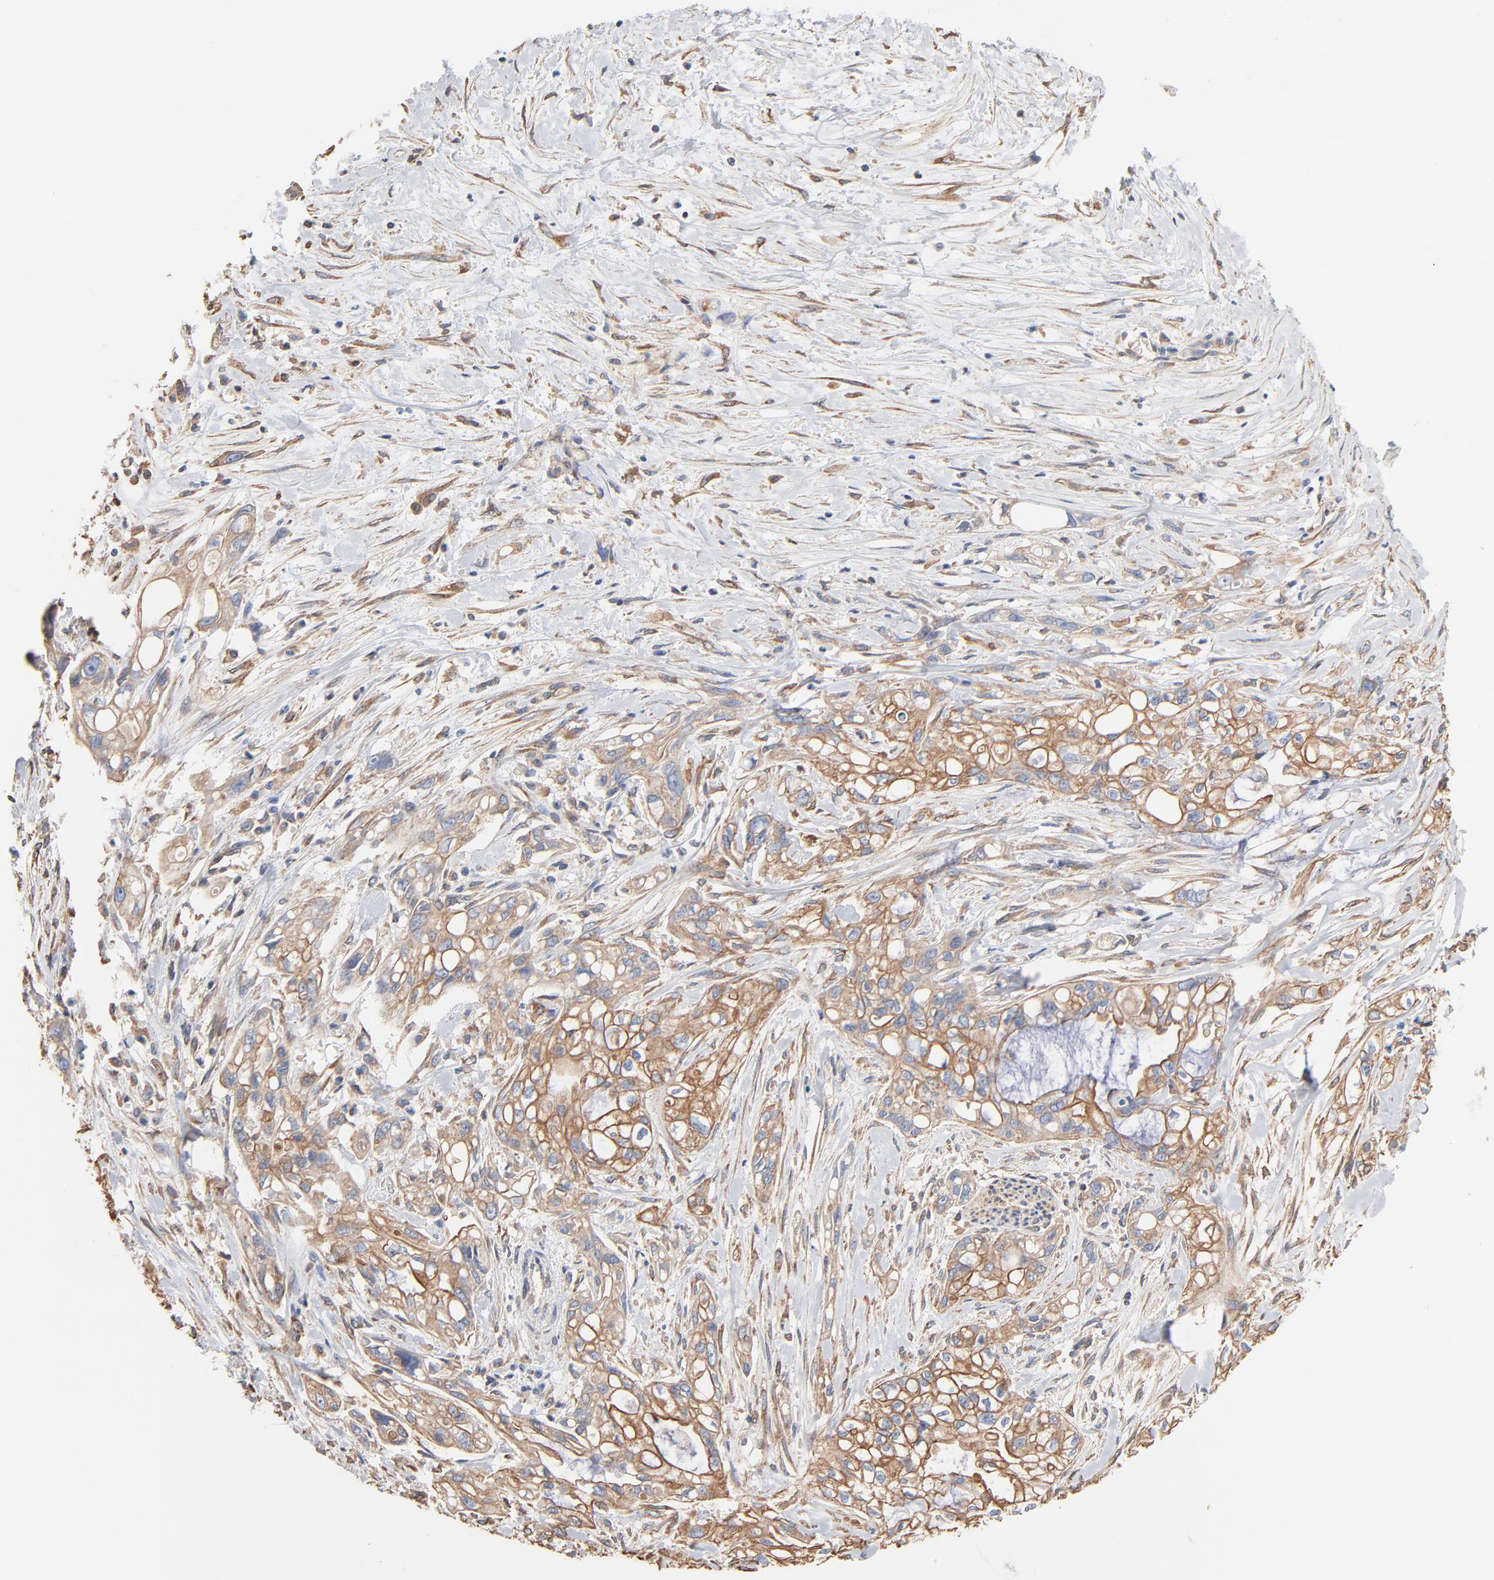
{"staining": {"intensity": "moderate", "quantity": ">75%", "location": "cytoplasmic/membranous"}, "tissue": "pancreatic cancer", "cell_type": "Tumor cells", "image_type": "cancer", "snomed": [{"axis": "morphology", "description": "Normal tissue, NOS"}, {"axis": "topography", "description": "Pancreas"}], "caption": "DAB (3,3'-diaminobenzidine) immunohistochemical staining of pancreatic cancer reveals moderate cytoplasmic/membranous protein expression in approximately >75% of tumor cells.", "gene": "ABCD4", "patient": {"sex": "male", "age": 42}}